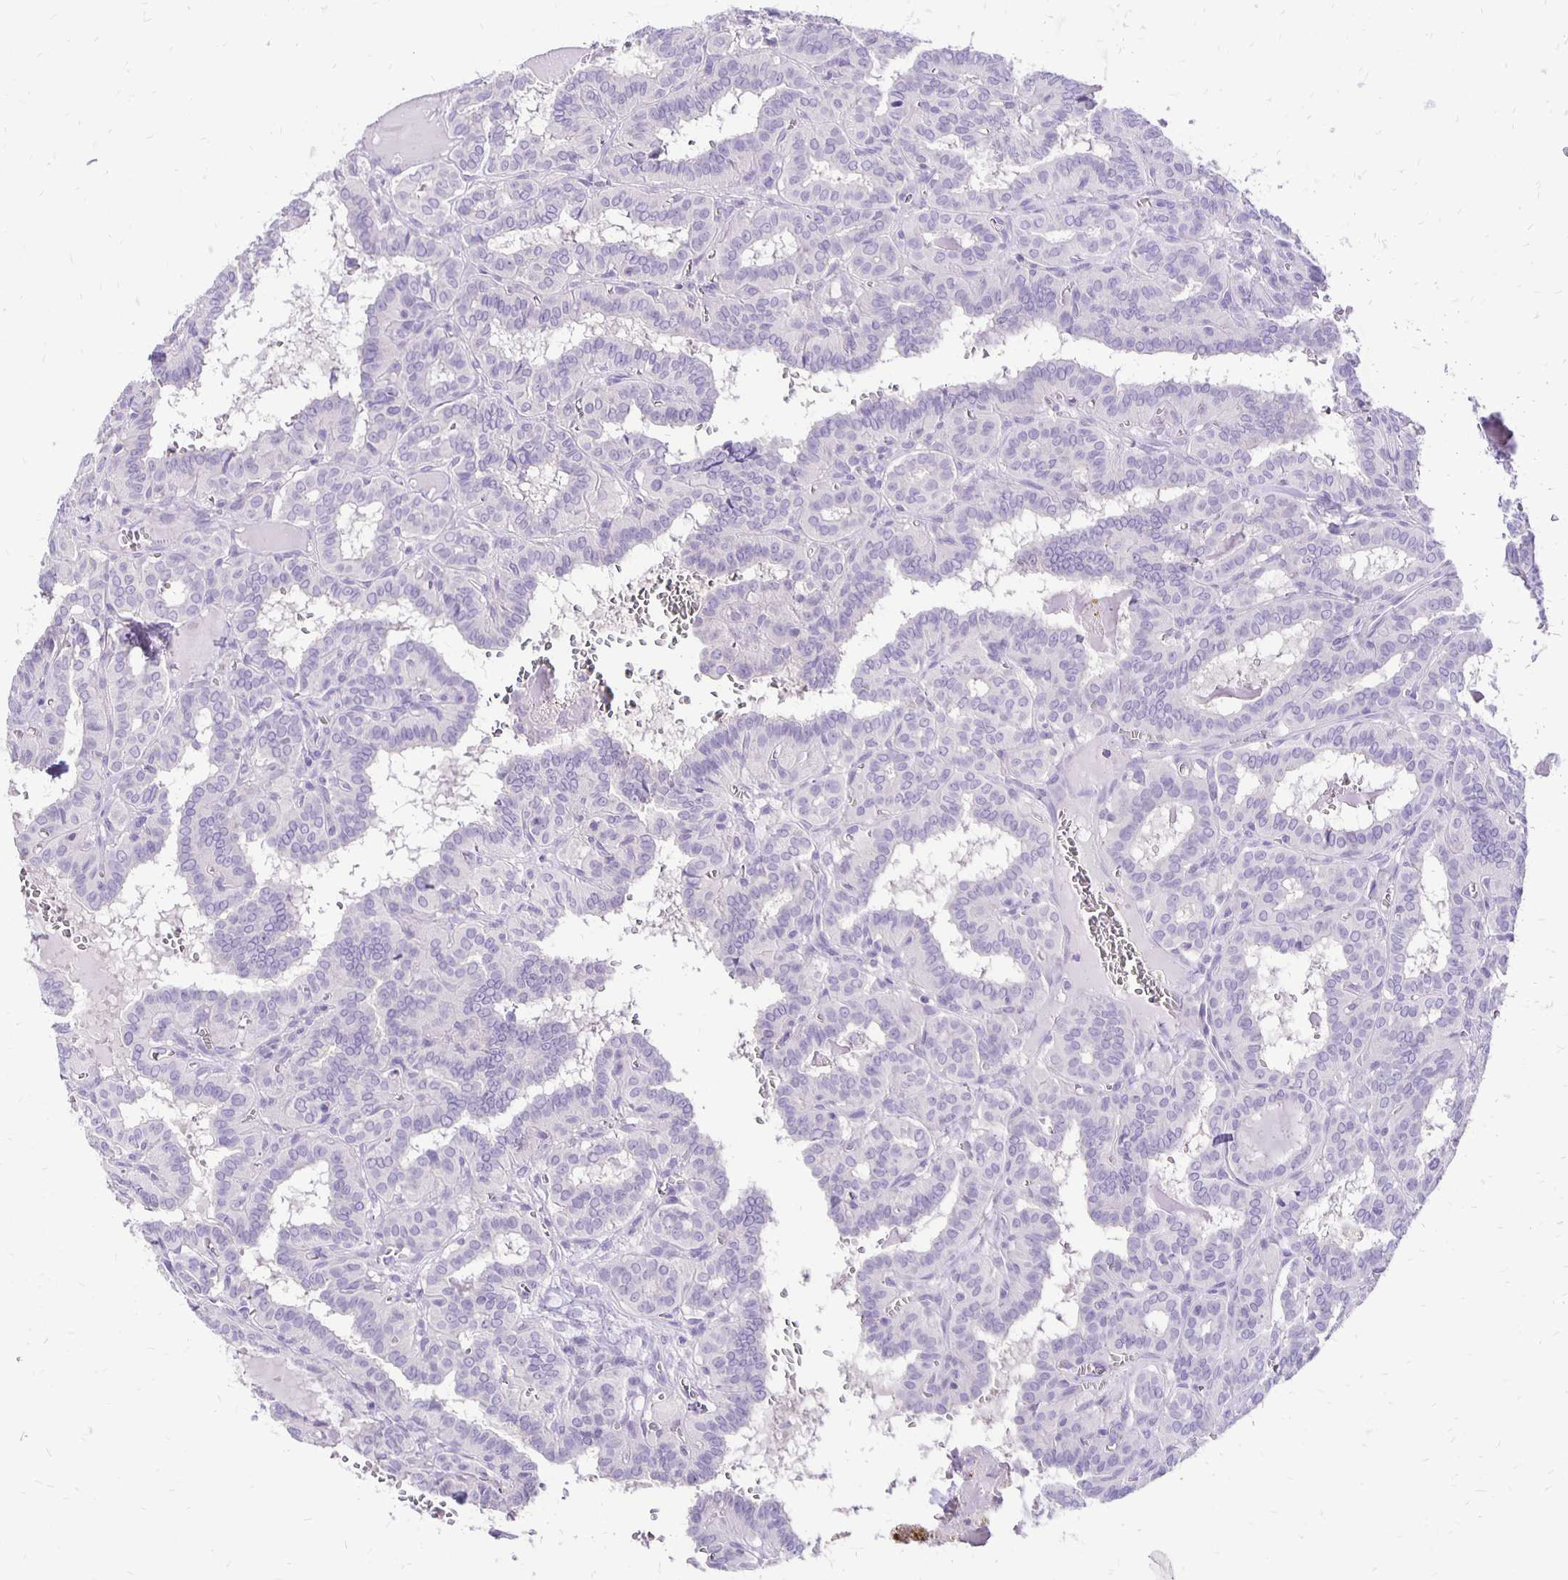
{"staining": {"intensity": "negative", "quantity": "none", "location": "none"}, "tissue": "thyroid cancer", "cell_type": "Tumor cells", "image_type": "cancer", "snomed": [{"axis": "morphology", "description": "Papillary adenocarcinoma, NOS"}, {"axis": "topography", "description": "Thyroid gland"}], "caption": "The immunohistochemistry photomicrograph has no significant positivity in tumor cells of thyroid cancer (papillary adenocarcinoma) tissue. (Stains: DAB (3,3'-diaminobenzidine) immunohistochemistry (IHC) with hematoxylin counter stain, Microscopy: brightfield microscopy at high magnification).", "gene": "ANKRD45", "patient": {"sex": "female", "age": 21}}